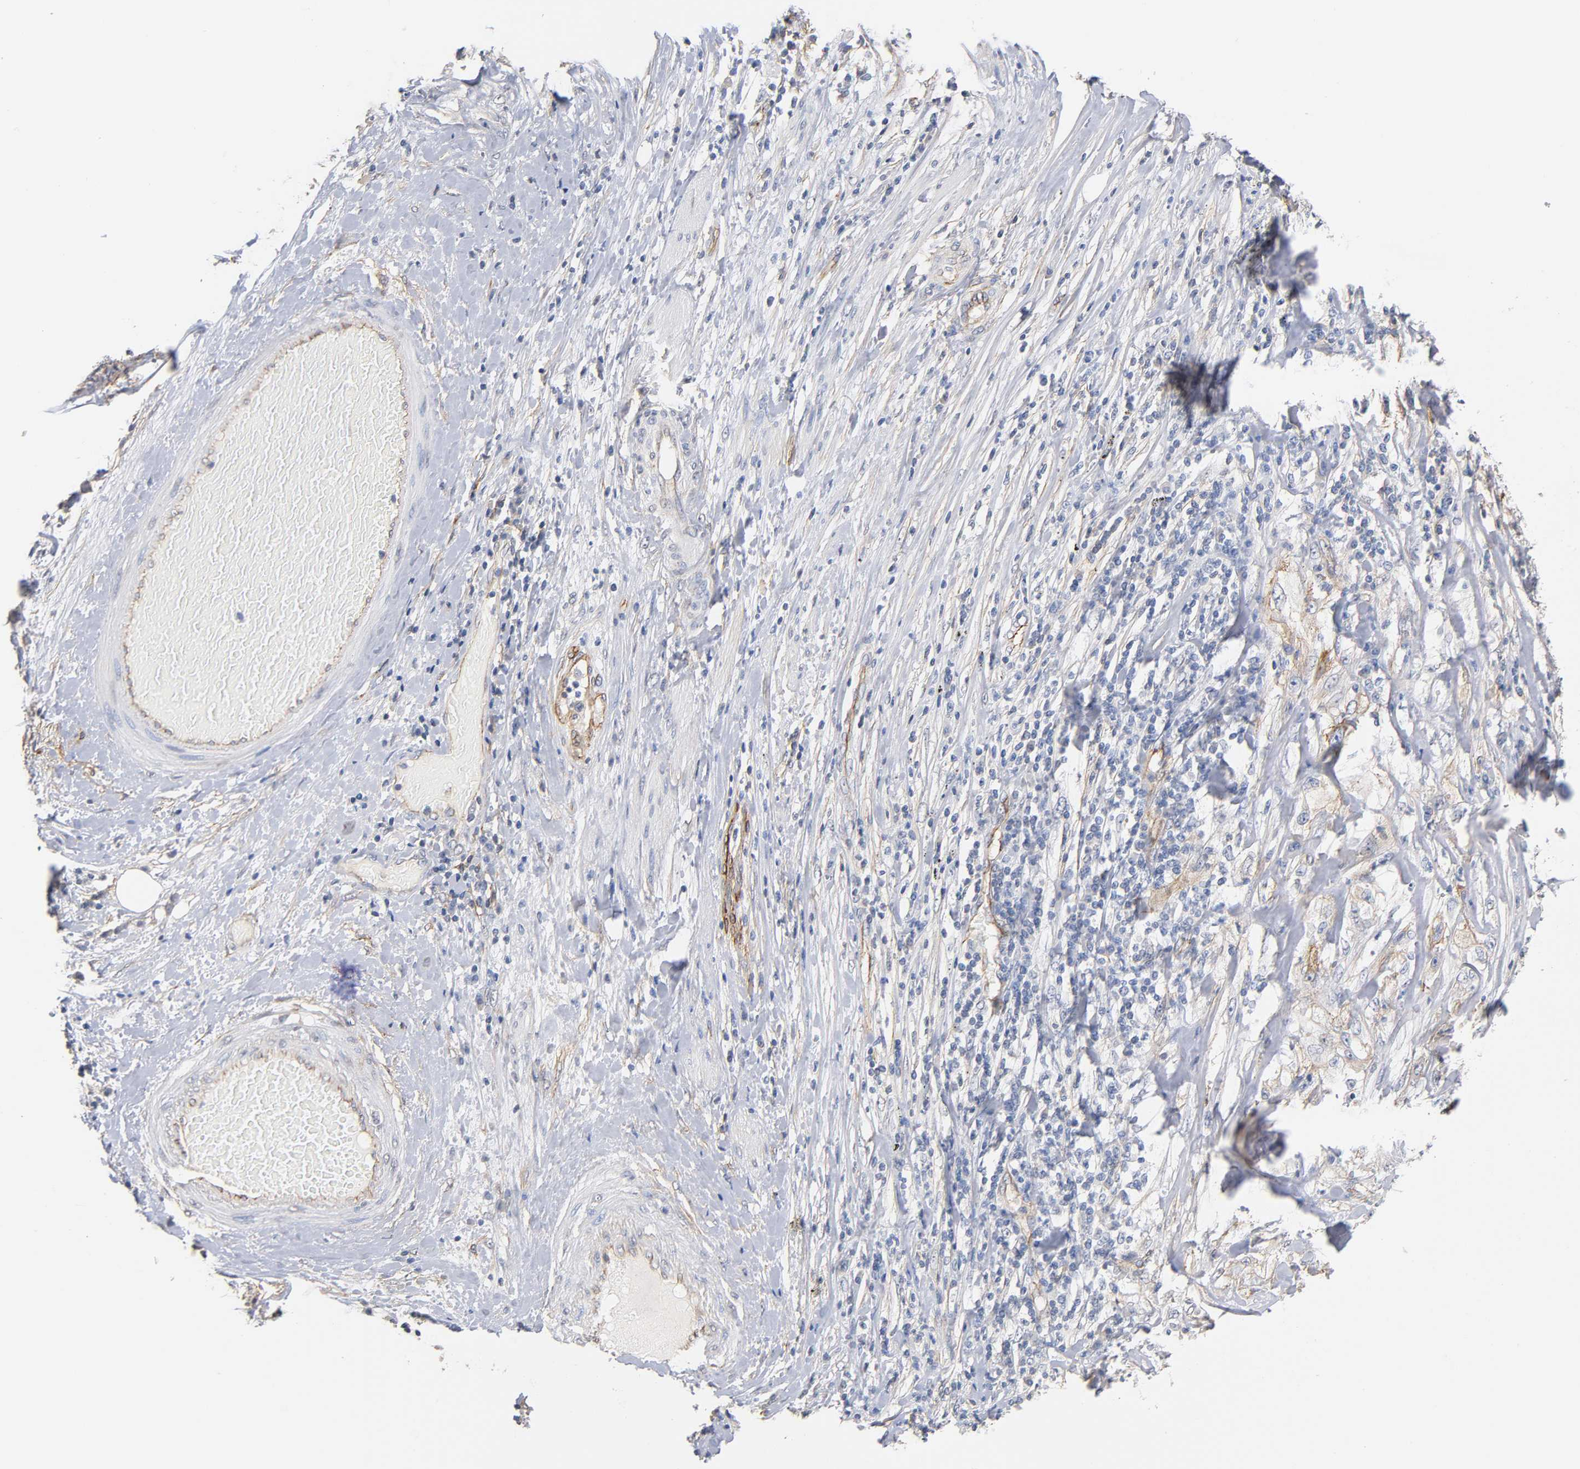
{"staining": {"intensity": "weak", "quantity": ">75%", "location": "cytoplasmic/membranous"}, "tissue": "lung cancer", "cell_type": "Tumor cells", "image_type": "cancer", "snomed": [{"axis": "morphology", "description": "Inflammation, NOS"}, {"axis": "morphology", "description": "Squamous cell carcinoma, NOS"}, {"axis": "topography", "description": "Lymph node"}, {"axis": "topography", "description": "Soft tissue"}, {"axis": "topography", "description": "Lung"}], "caption": "Protein staining of lung cancer tissue shows weak cytoplasmic/membranous positivity in approximately >75% of tumor cells.", "gene": "SPTAN1", "patient": {"sex": "male", "age": 66}}